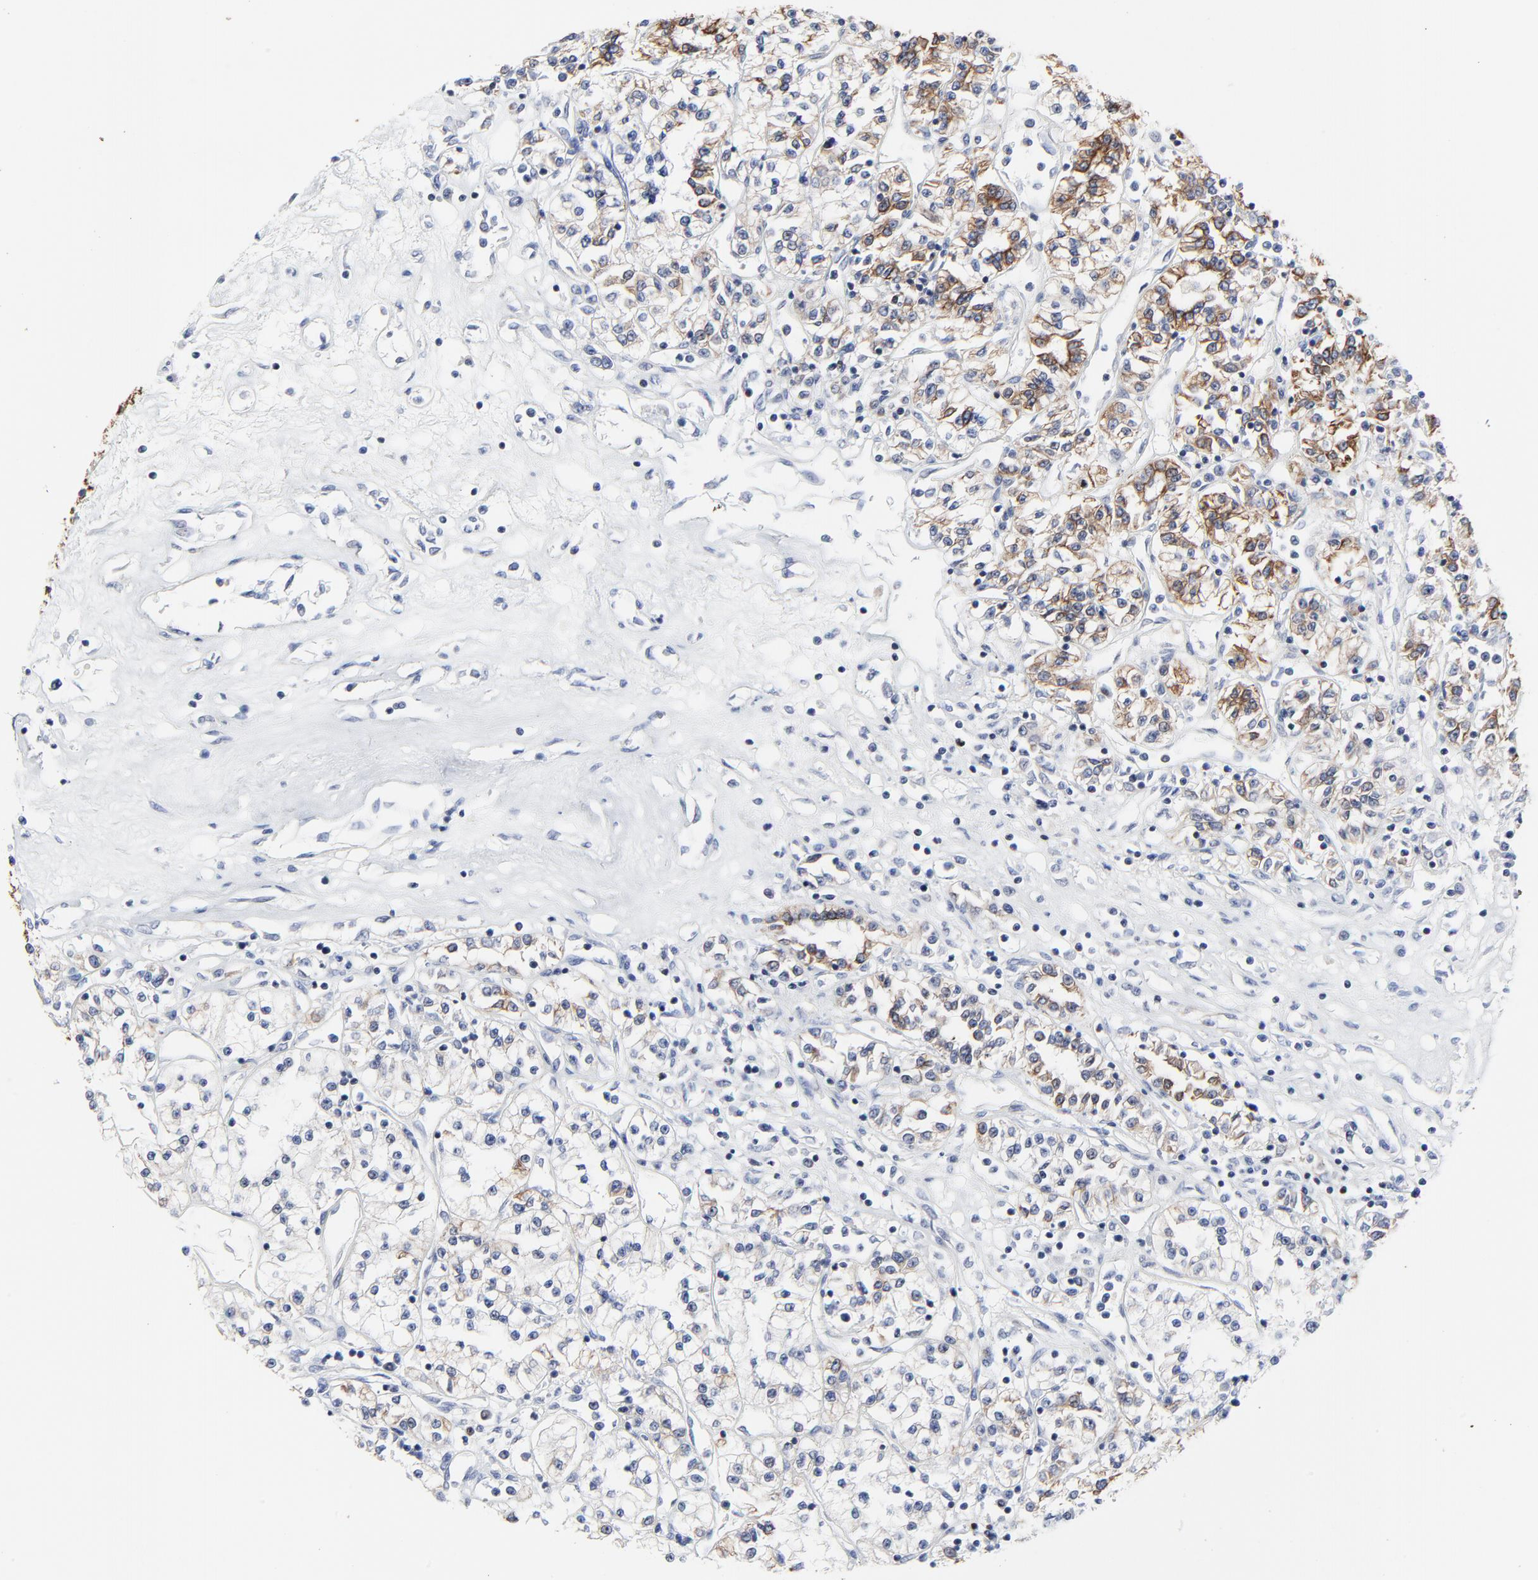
{"staining": {"intensity": "moderate", "quantity": "<25%", "location": "cytoplasmic/membranous"}, "tissue": "renal cancer", "cell_type": "Tumor cells", "image_type": "cancer", "snomed": [{"axis": "morphology", "description": "Adenocarcinoma, NOS"}, {"axis": "topography", "description": "Kidney"}], "caption": "High-power microscopy captured an IHC photomicrograph of renal cancer, revealing moderate cytoplasmic/membranous positivity in about <25% of tumor cells.", "gene": "LNX1", "patient": {"sex": "female", "age": 76}}